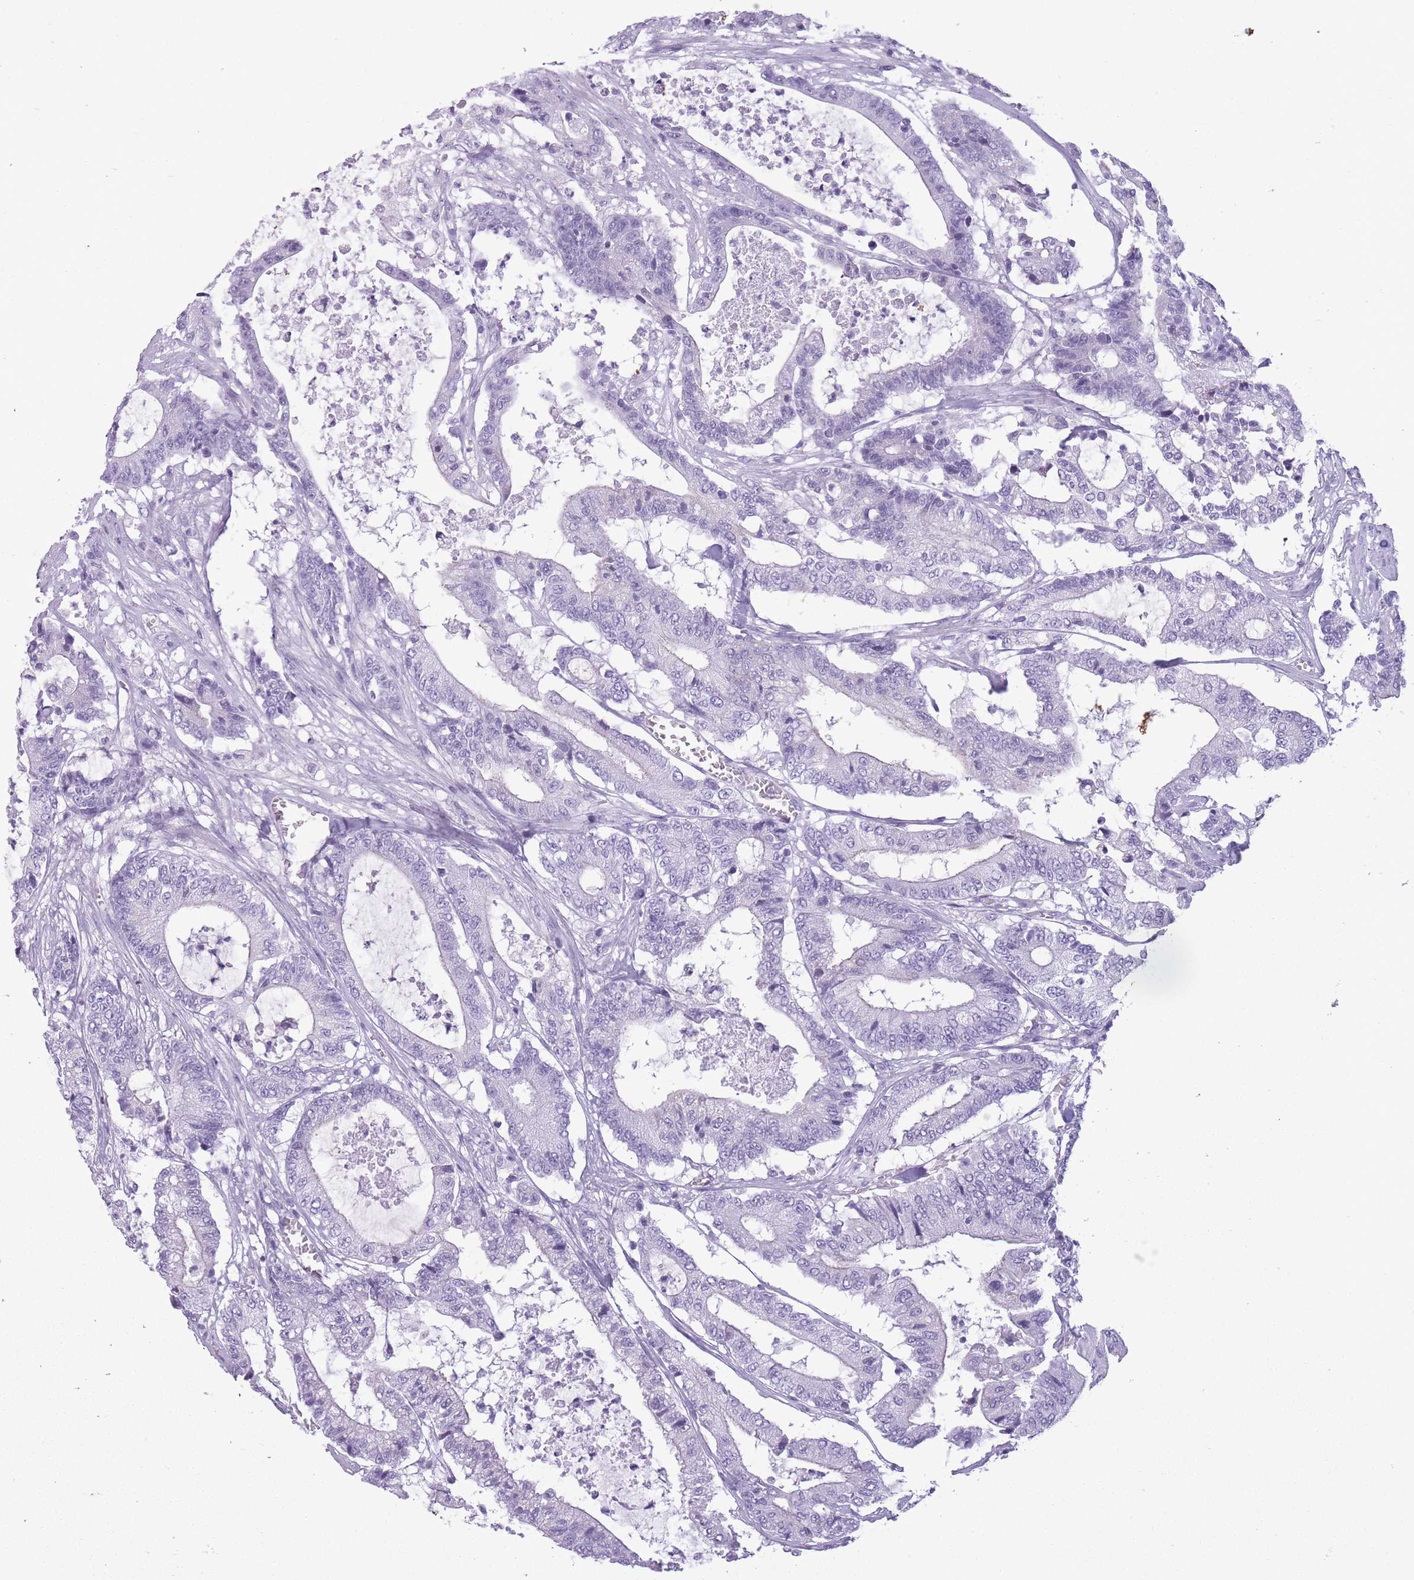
{"staining": {"intensity": "negative", "quantity": "none", "location": "none"}, "tissue": "colorectal cancer", "cell_type": "Tumor cells", "image_type": "cancer", "snomed": [{"axis": "morphology", "description": "Adenocarcinoma, NOS"}, {"axis": "topography", "description": "Colon"}], "caption": "Immunohistochemistry (IHC) micrograph of neoplastic tissue: human adenocarcinoma (colorectal) stained with DAB (3,3'-diaminobenzidine) shows no significant protein positivity in tumor cells. (IHC, brightfield microscopy, high magnification).", "gene": "GOLGA6D", "patient": {"sex": "female", "age": 84}}